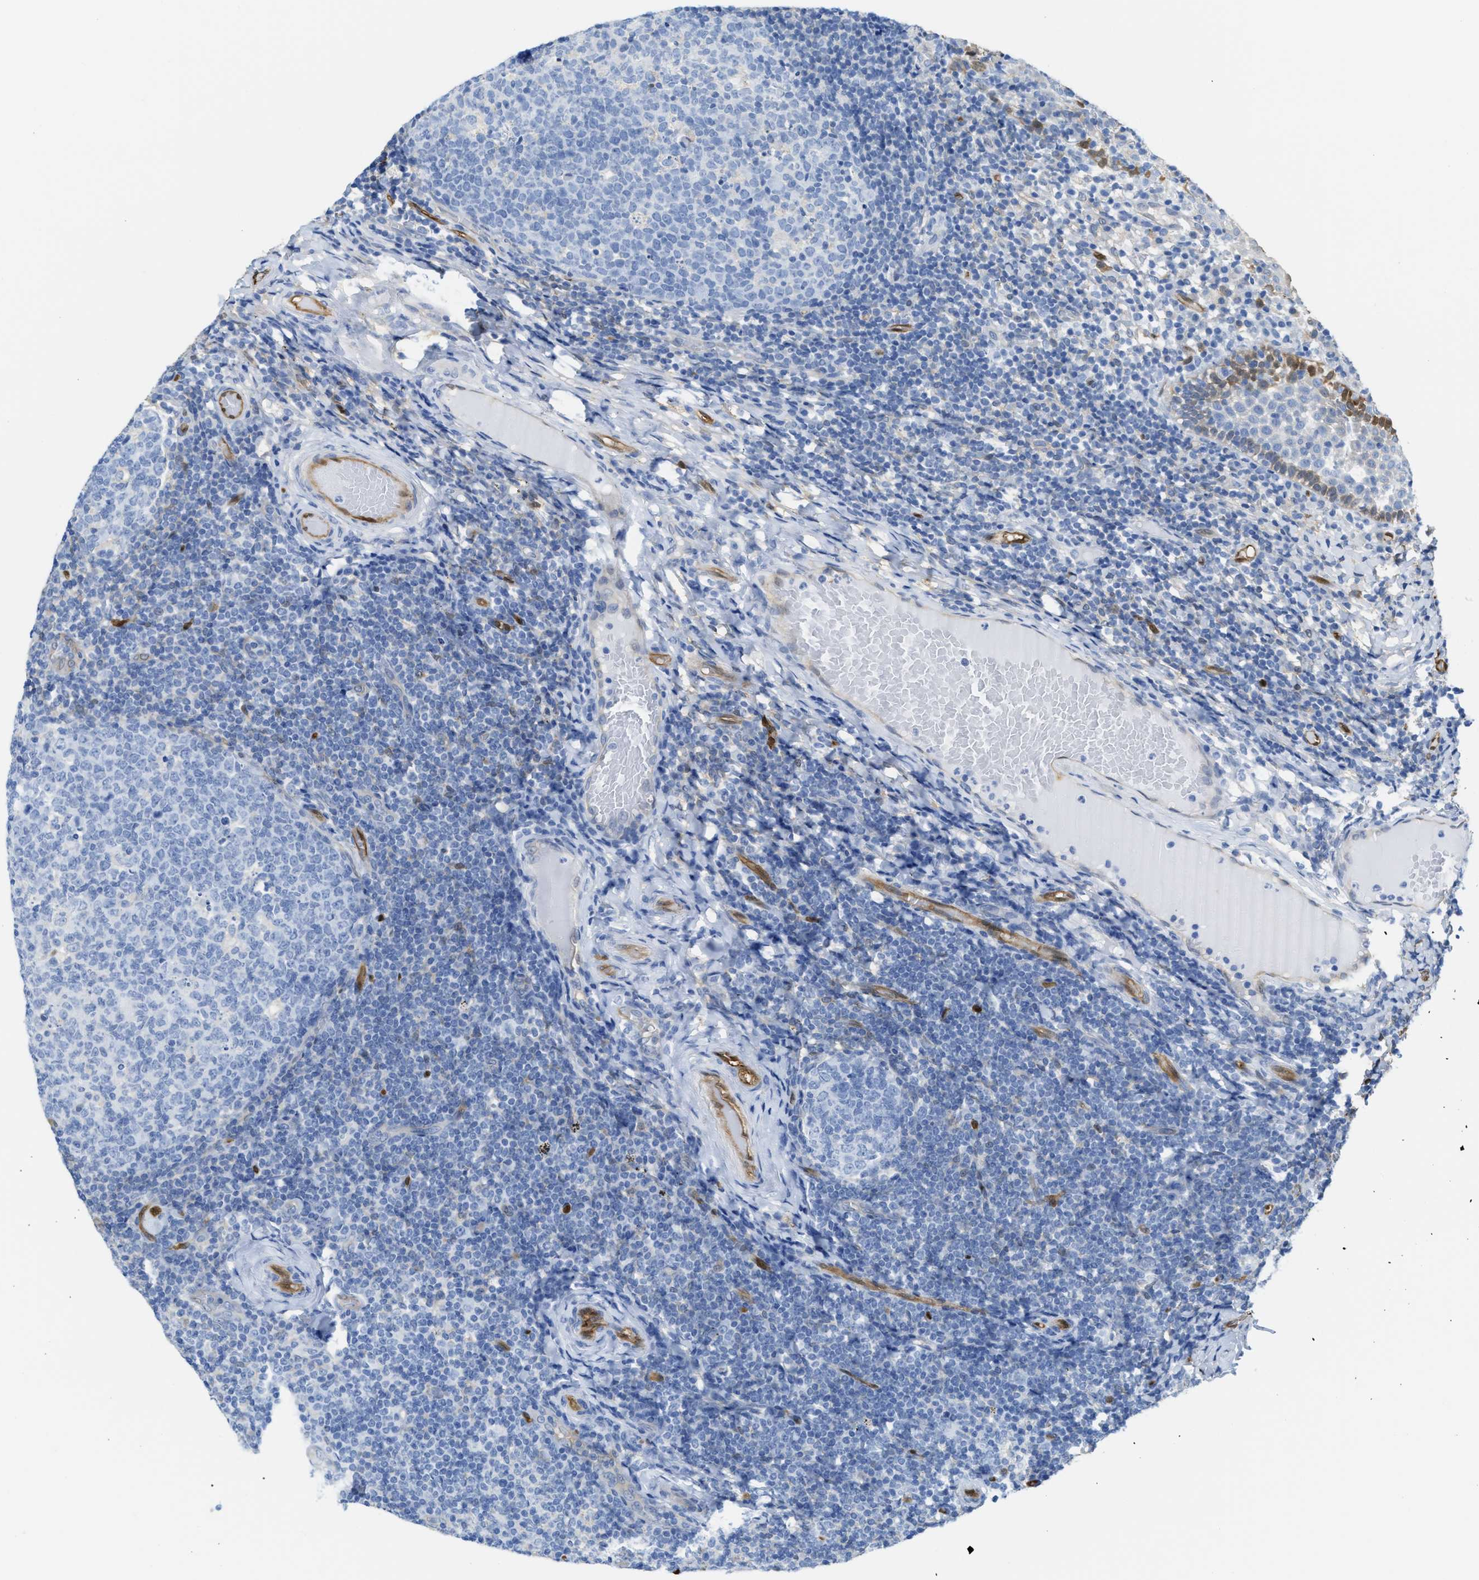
{"staining": {"intensity": "negative", "quantity": "none", "location": "none"}, "tissue": "tonsil", "cell_type": "Germinal center cells", "image_type": "normal", "snomed": [{"axis": "morphology", "description": "Normal tissue, NOS"}, {"axis": "topography", "description": "Tonsil"}], "caption": "Benign tonsil was stained to show a protein in brown. There is no significant positivity in germinal center cells. (DAB immunohistochemistry (IHC), high magnification).", "gene": "ASS1", "patient": {"sex": "female", "age": 19}}